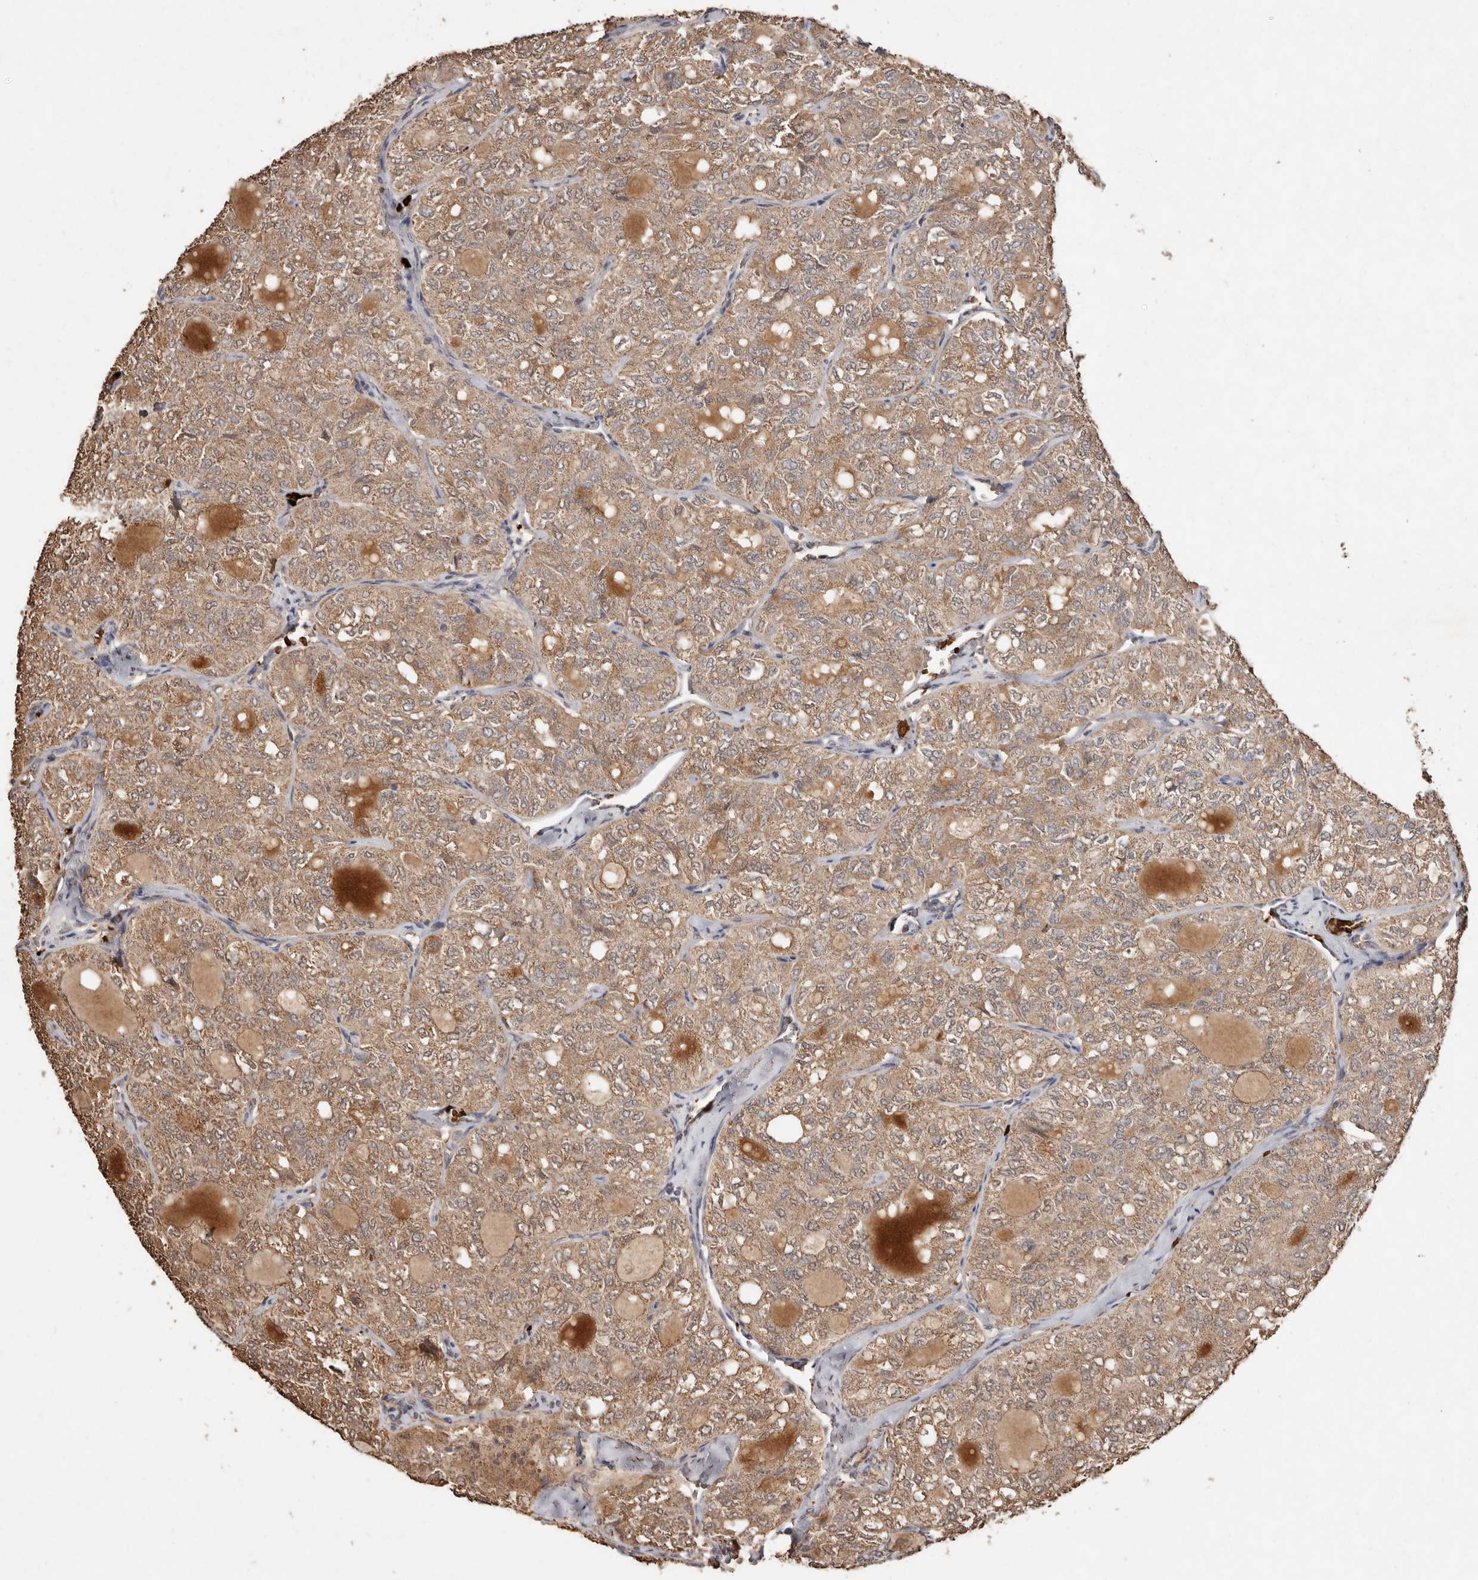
{"staining": {"intensity": "moderate", "quantity": ">75%", "location": "cytoplasmic/membranous"}, "tissue": "thyroid cancer", "cell_type": "Tumor cells", "image_type": "cancer", "snomed": [{"axis": "morphology", "description": "Follicular adenoma carcinoma, NOS"}, {"axis": "topography", "description": "Thyroid gland"}], "caption": "Protein expression analysis of human thyroid cancer reveals moderate cytoplasmic/membranous staining in approximately >75% of tumor cells.", "gene": "GRAMD2A", "patient": {"sex": "male", "age": 75}}